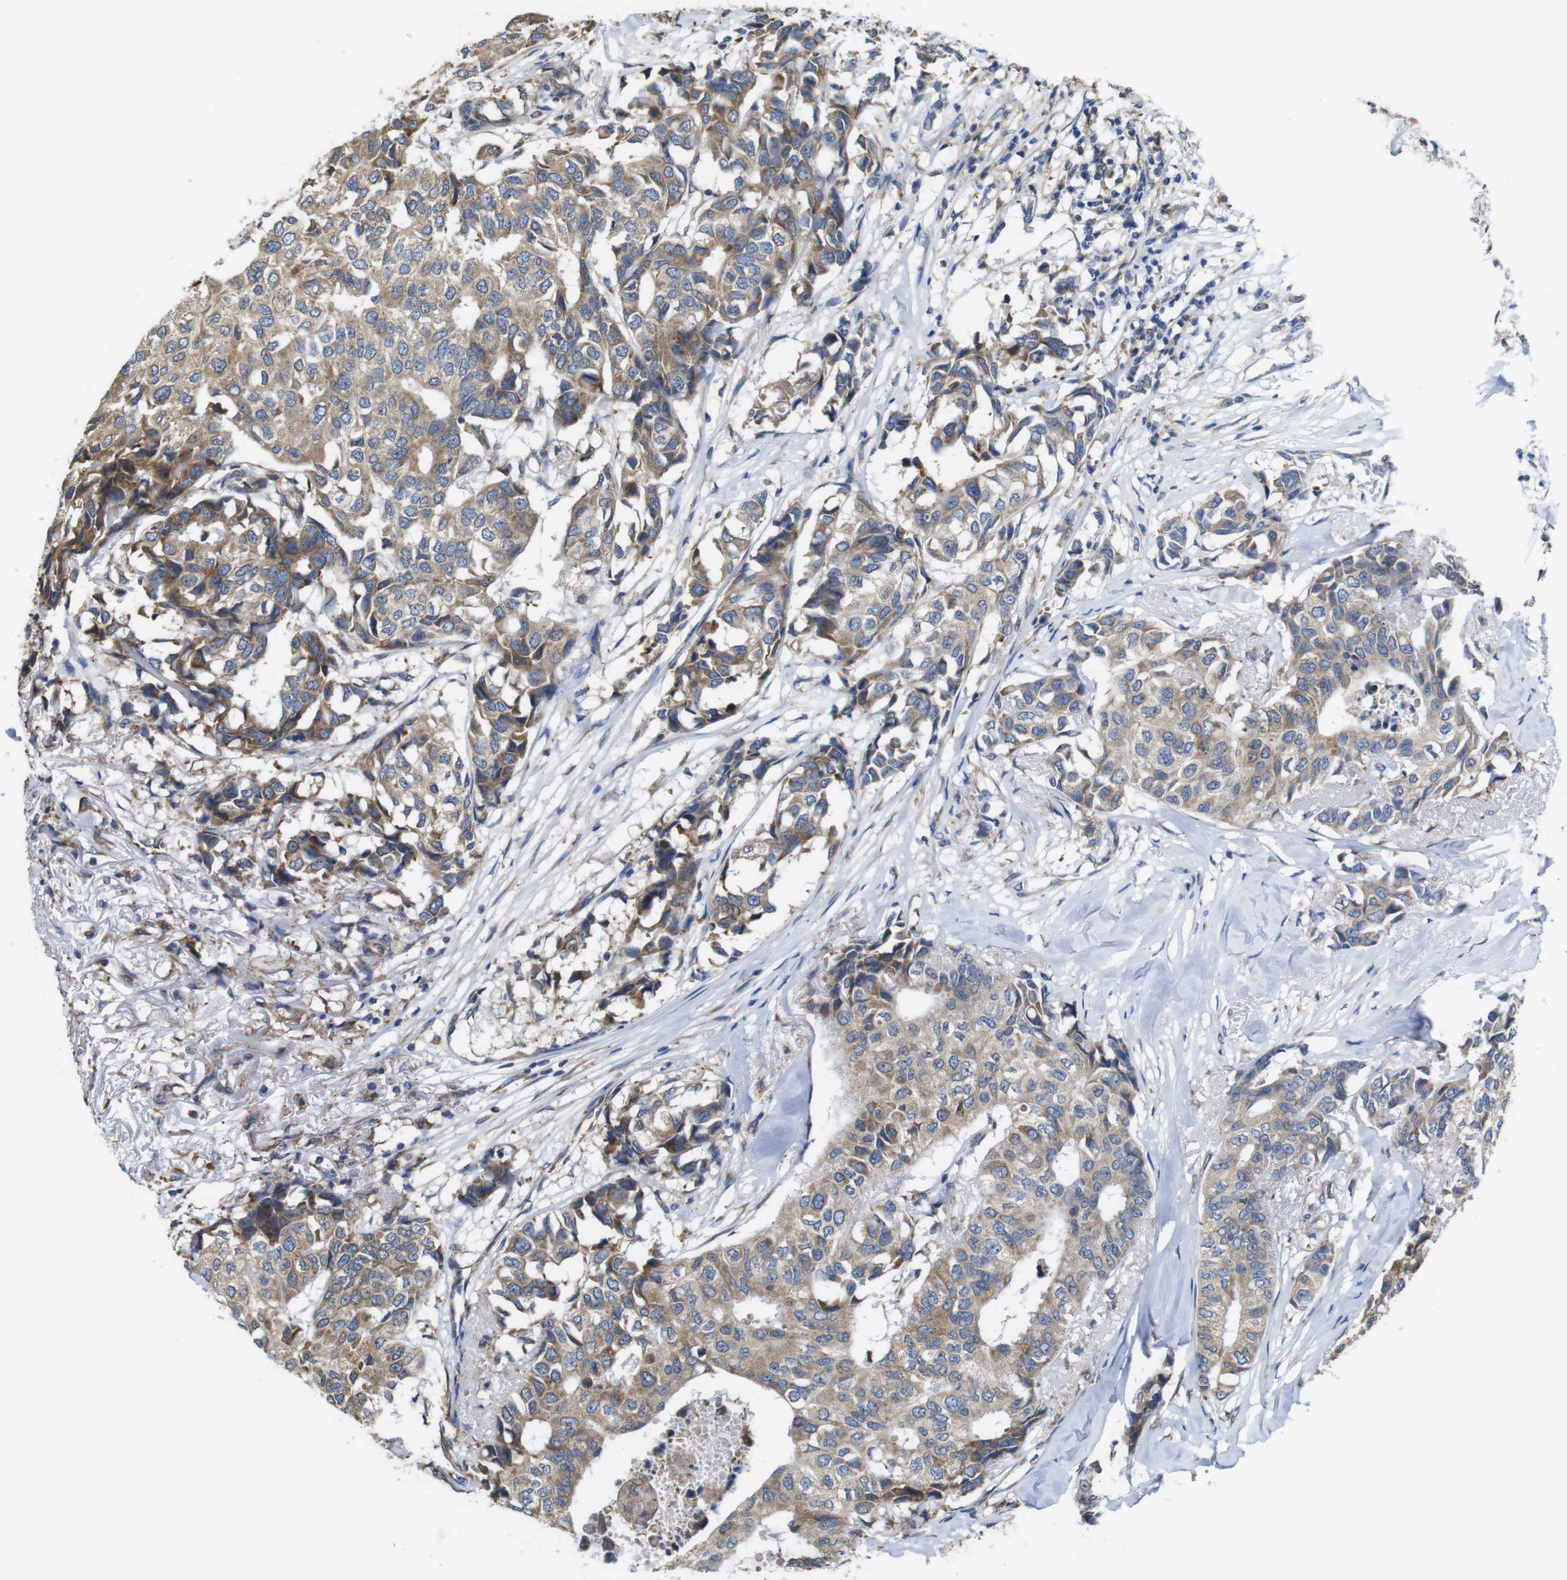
{"staining": {"intensity": "moderate", "quantity": ">75%", "location": "cytoplasmic/membranous"}, "tissue": "breast cancer", "cell_type": "Tumor cells", "image_type": "cancer", "snomed": [{"axis": "morphology", "description": "Duct carcinoma"}, {"axis": "topography", "description": "Breast"}], "caption": "Immunohistochemistry of breast cancer demonstrates medium levels of moderate cytoplasmic/membranous staining in approximately >75% of tumor cells.", "gene": "UGGT1", "patient": {"sex": "female", "age": 80}}